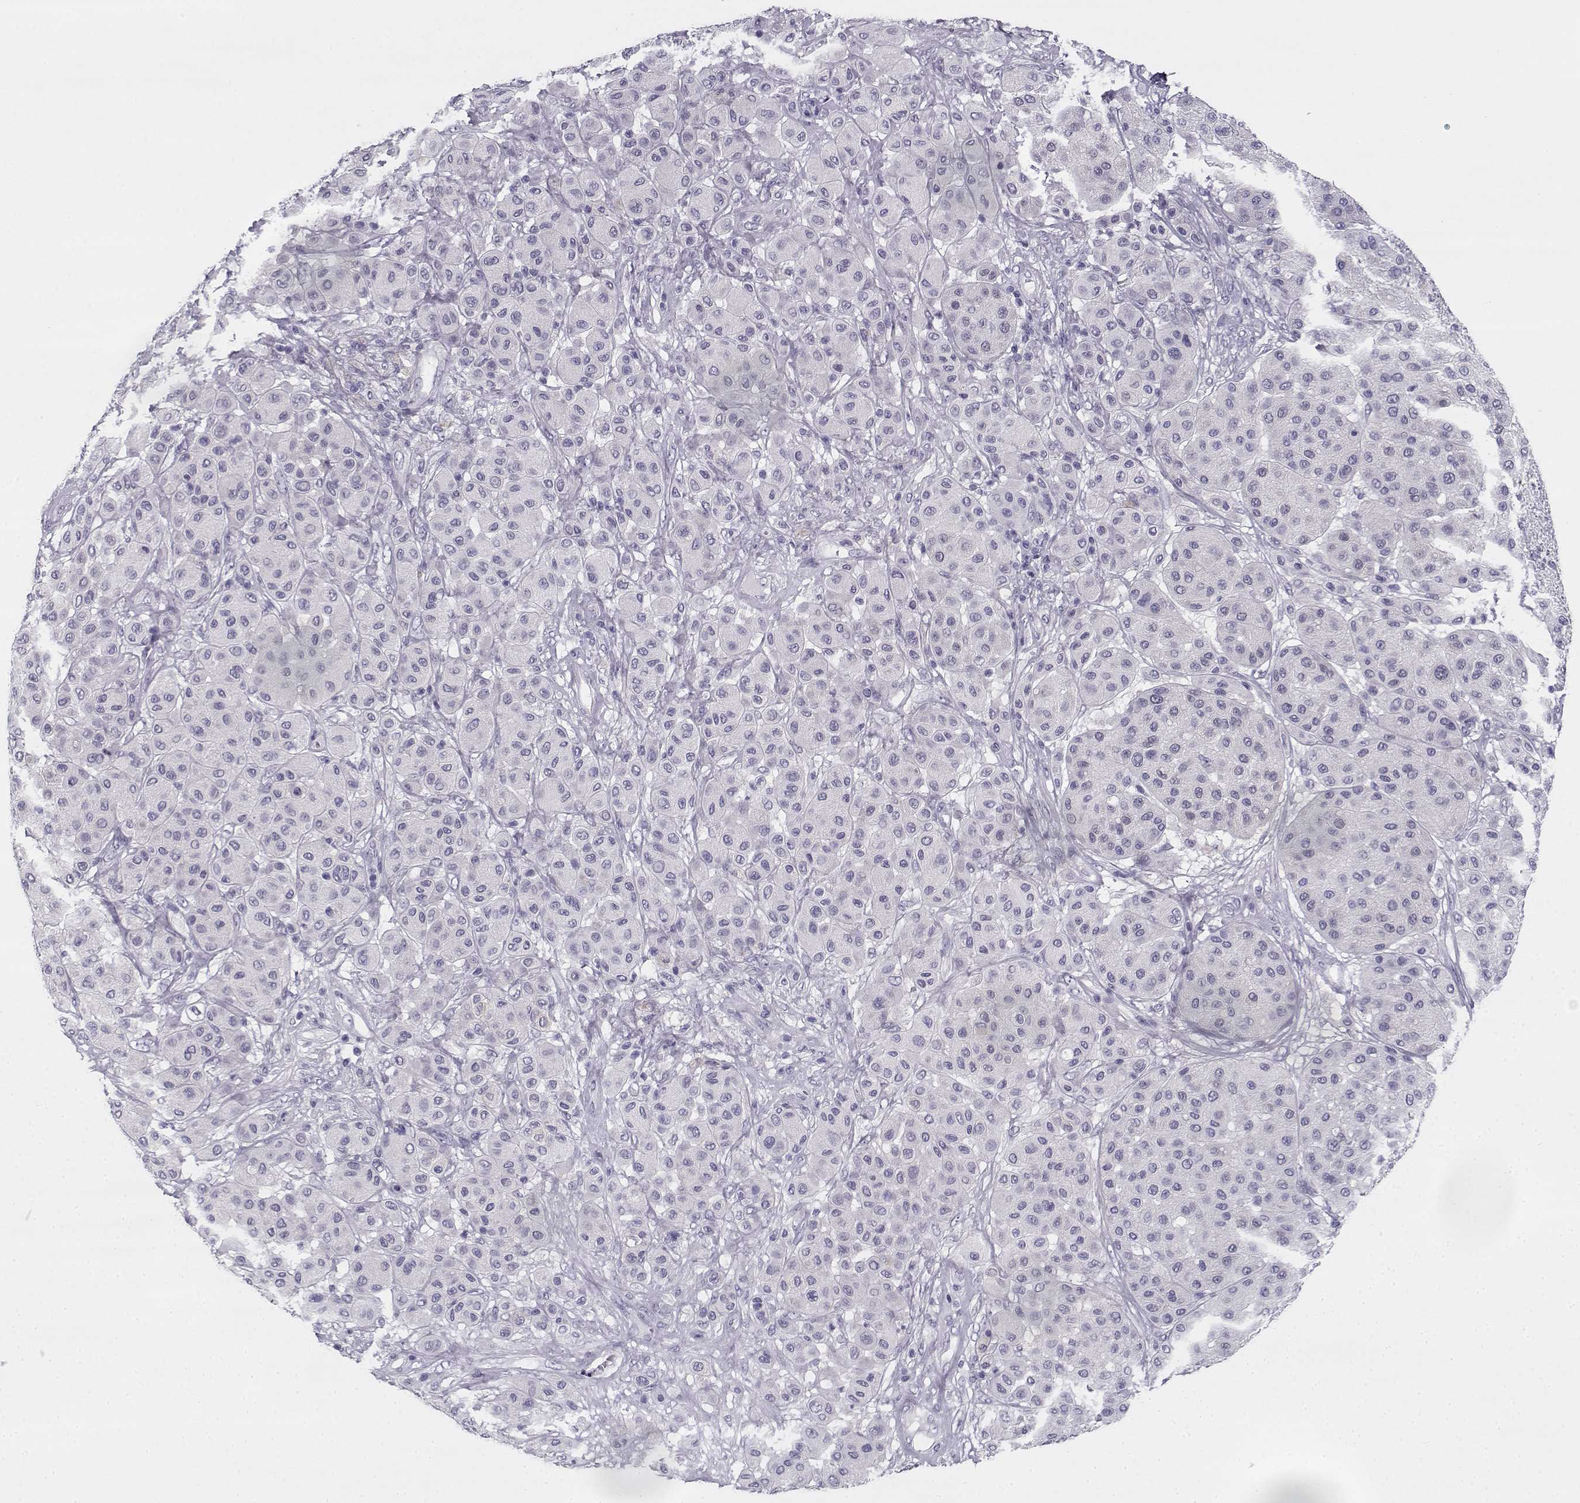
{"staining": {"intensity": "negative", "quantity": "none", "location": "none"}, "tissue": "melanoma", "cell_type": "Tumor cells", "image_type": "cancer", "snomed": [{"axis": "morphology", "description": "Malignant melanoma, Metastatic site"}, {"axis": "topography", "description": "Smooth muscle"}], "caption": "Immunohistochemical staining of melanoma displays no significant positivity in tumor cells.", "gene": "CREB3L3", "patient": {"sex": "male", "age": 41}}